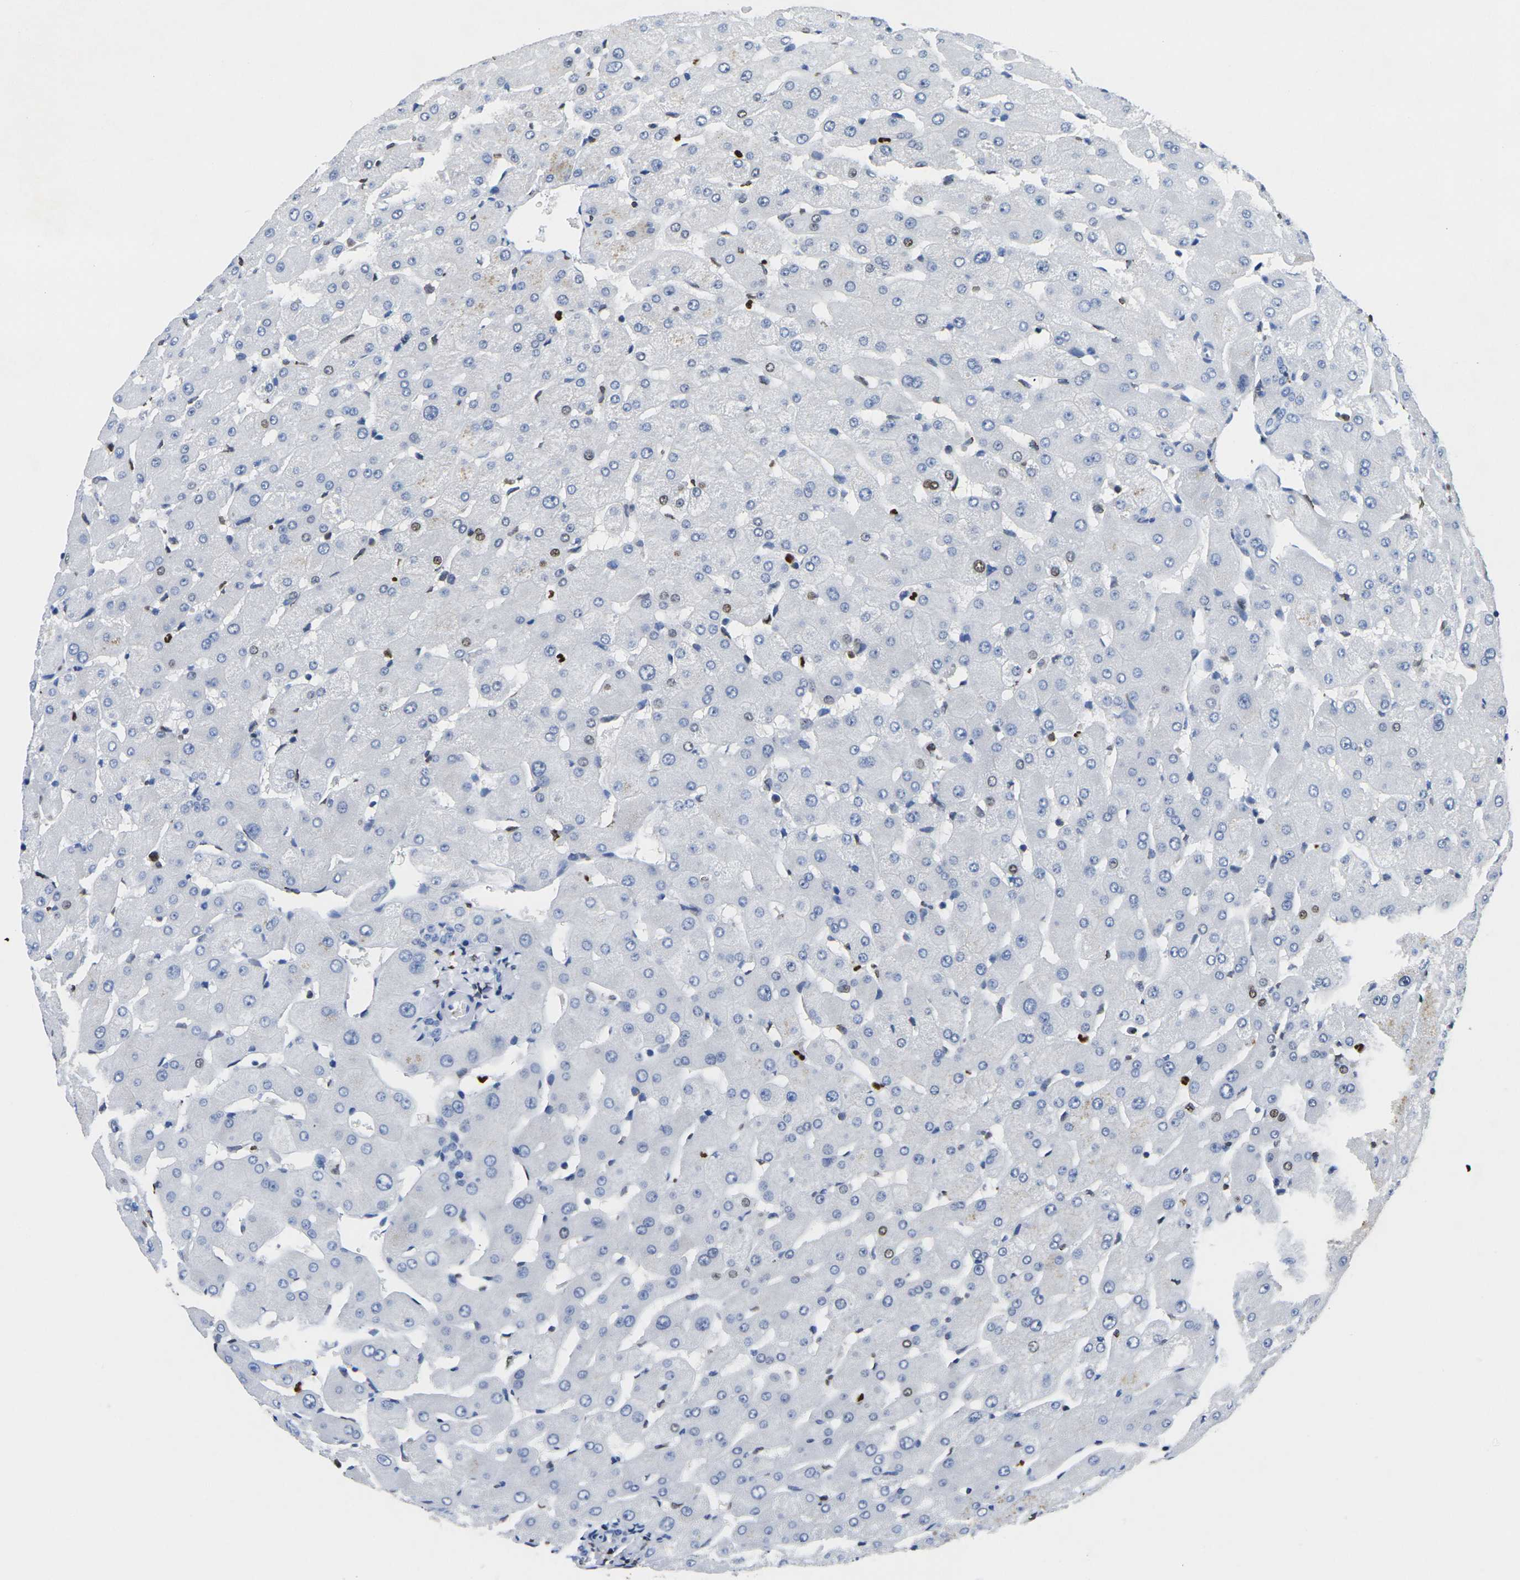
{"staining": {"intensity": "strong", "quantity": "<25%", "location": "cytoplasmic/membranous,nuclear"}, "tissue": "liver", "cell_type": "Hepatocytes", "image_type": "normal", "snomed": [{"axis": "morphology", "description": "Normal tissue, NOS"}, {"axis": "topography", "description": "Liver"}], "caption": "DAB immunohistochemical staining of unremarkable liver exhibits strong cytoplasmic/membranous,nuclear protein positivity in about <25% of hepatocytes. Using DAB (3,3'-diaminobenzidine) (brown) and hematoxylin (blue) stains, captured at high magnification using brightfield microscopy.", "gene": "DRAXIN", "patient": {"sex": "female", "age": 63}}